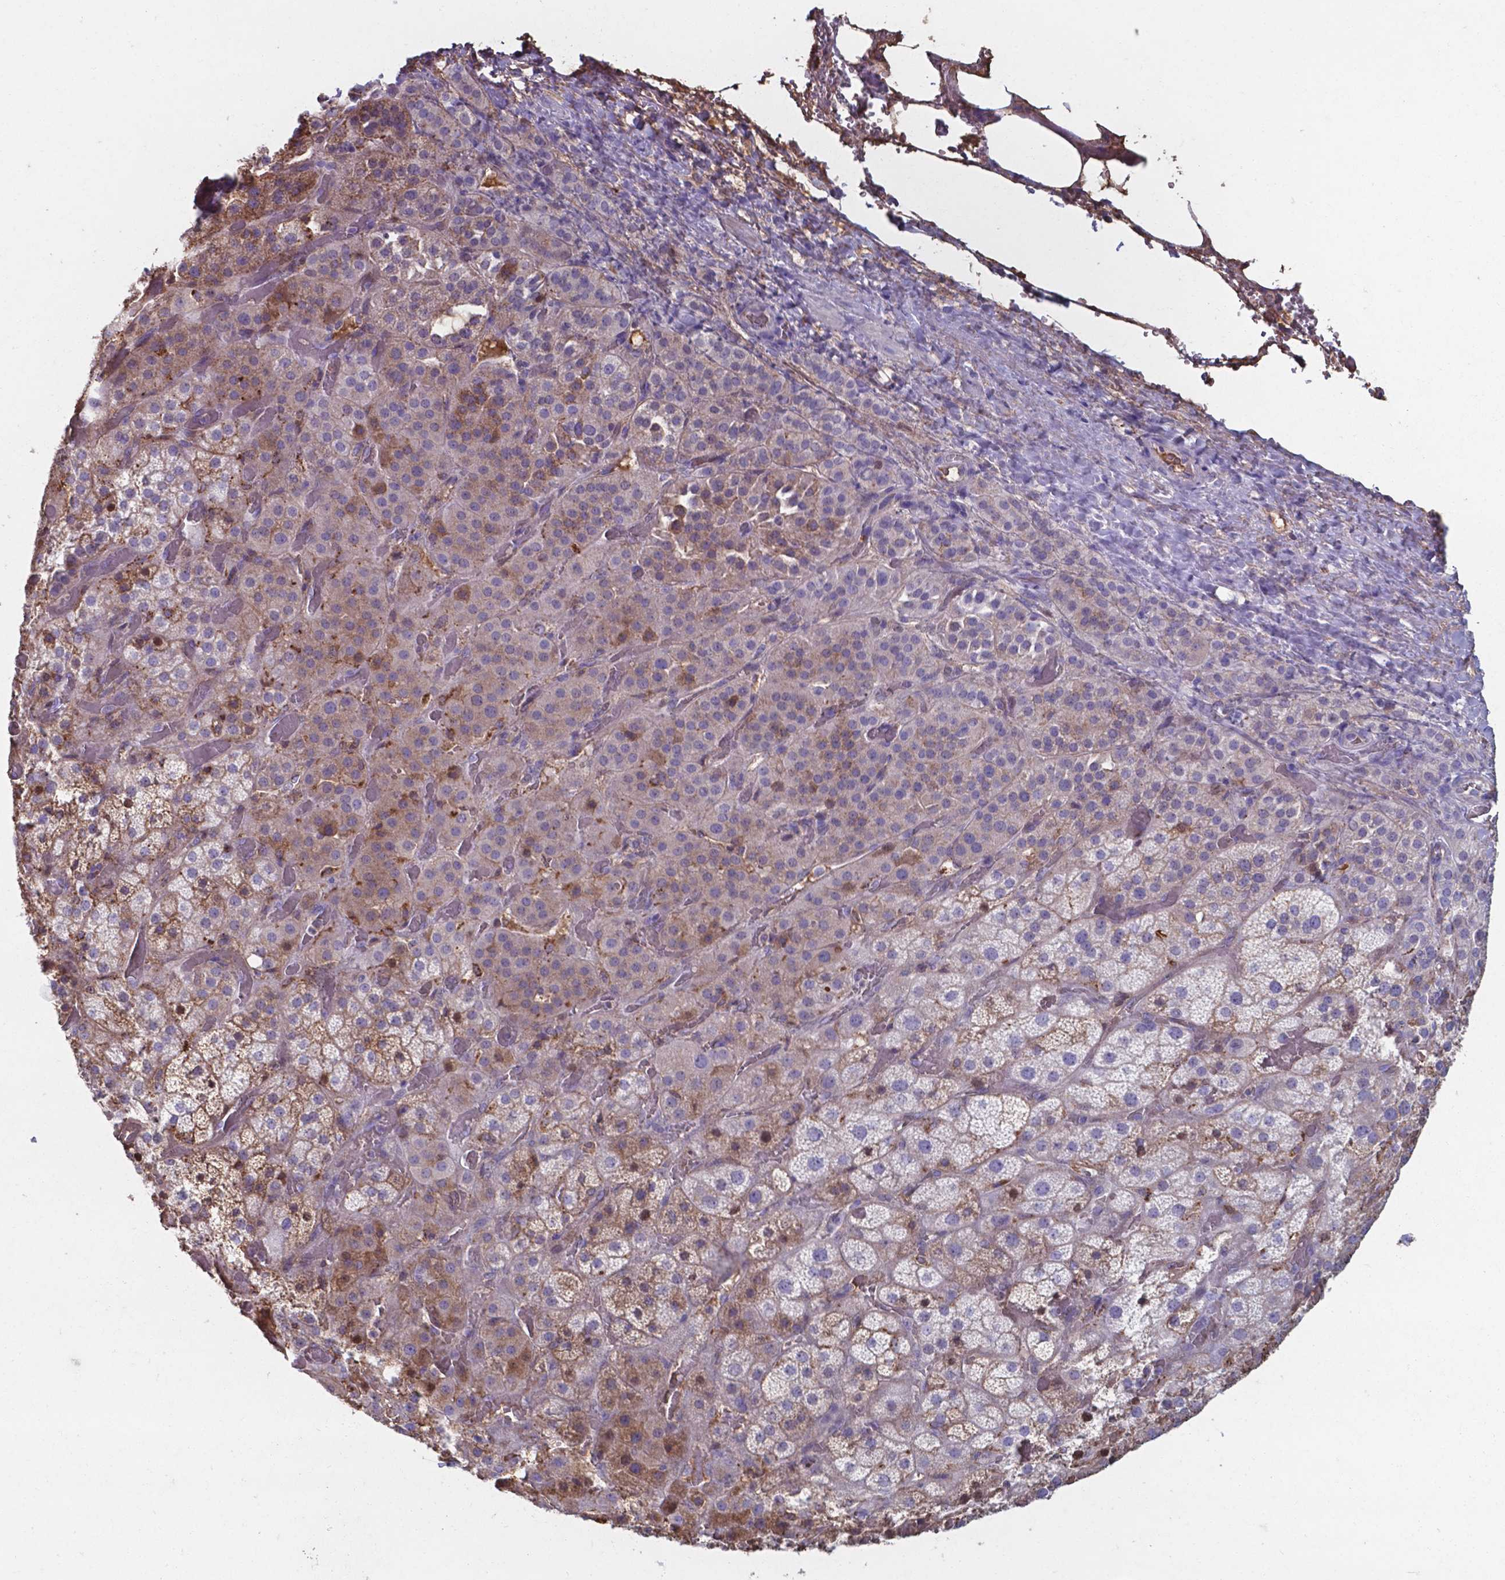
{"staining": {"intensity": "moderate", "quantity": "25%-75%", "location": "cytoplasmic/membranous"}, "tissue": "adrenal gland", "cell_type": "Glandular cells", "image_type": "normal", "snomed": [{"axis": "morphology", "description": "Normal tissue, NOS"}, {"axis": "topography", "description": "Adrenal gland"}], "caption": "IHC of normal human adrenal gland exhibits medium levels of moderate cytoplasmic/membranous expression in approximately 25%-75% of glandular cells.", "gene": "SERPINA1", "patient": {"sex": "male", "age": 57}}